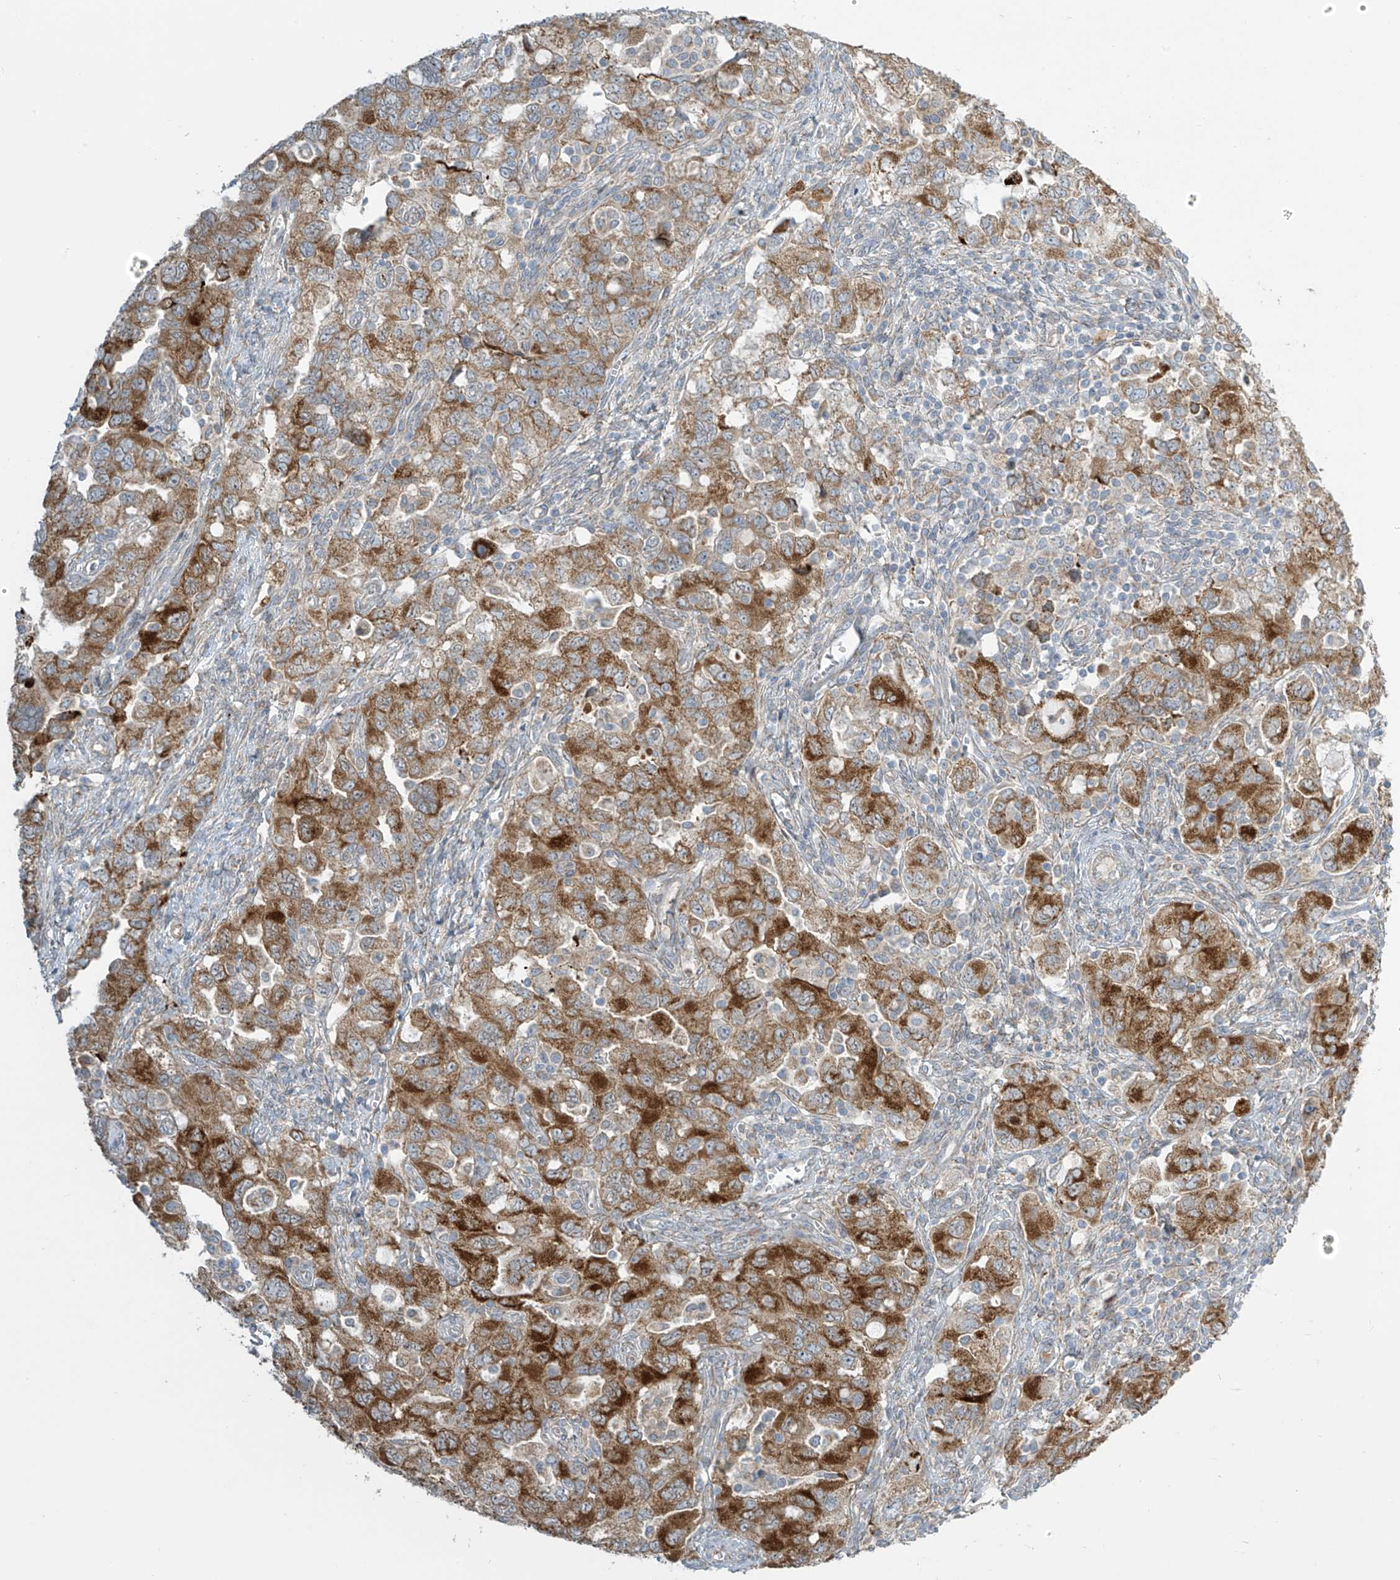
{"staining": {"intensity": "moderate", "quantity": ">75%", "location": "cytoplasmic/membranous"}, "tissue": "ovarian cancer", "cell_type": "Tumor cells", "image_type": "cancer", "snomed": [{"axis": "morphology", "description": "Carcinoma, NOS"}, {"axis": "morphology", "description": "Cystadenocarcinoma, serous, NOS"}, {"axis": "topography", "description": "Ovary"}], "caption": "Moderate cytoplasmic/membranous positivity for a protein is identified in about >75% of tumor cells of ovarian cancer (serous cystadenocarcinoma) using IHC.", "gene": "LZTS3", "patient": {"sex": "female", "age": 69}}